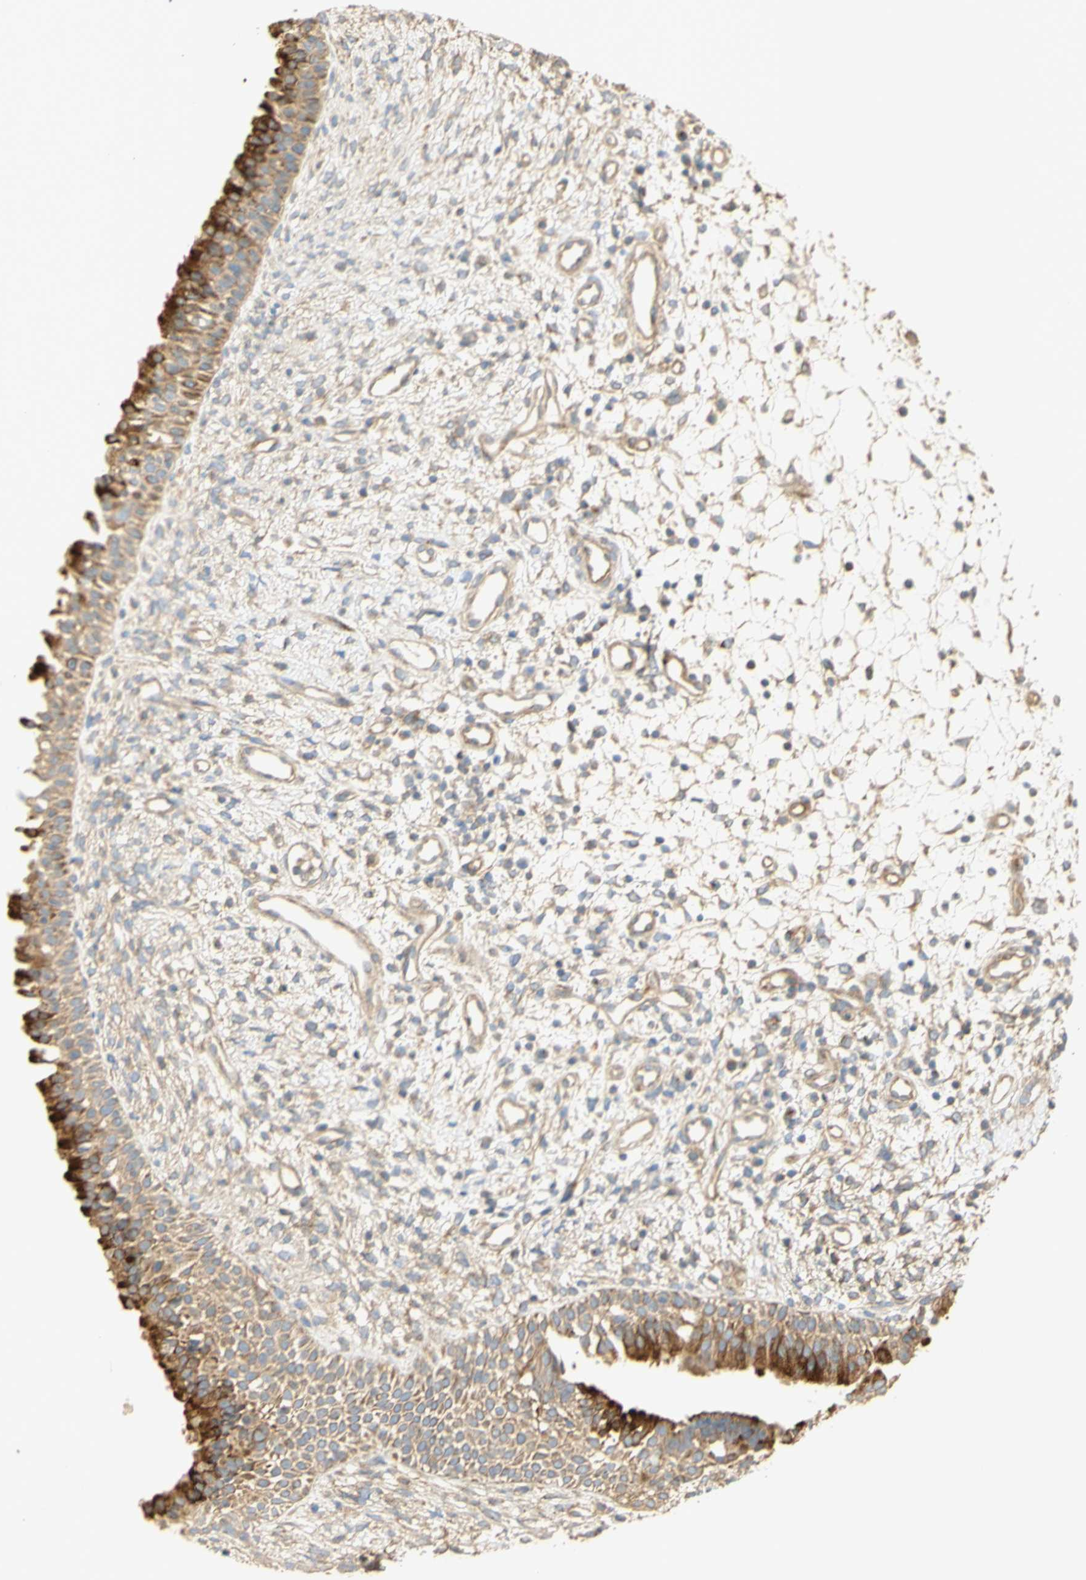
{"staining": {"intensity": "strong", "quantity": ">75%", "location": "cytoplasmic/membranous"}, "tissue": "nasopharynx", "cell_type": "Respiratory epithelial cells", "image_type": "normal", "snomed": [{"axis": "morphology", "description": "Normal tissue, NOS"}, {"axis": "topography", "description": "Nasopharynx"}], "caption": "Nasopharynx stained with DAB (3,3'-diaminobenzidine) immunohistochemistry (IHC) exhibits high levels of strong cytoplasmic/membranous staining in approximately >75% of respiratory epithelial cells. Immunohistochemistry stains the protein in brown and the nuclei are stained blue.", "gene": "KCNE4", "patient": {"sex": "male", "age": 22}}